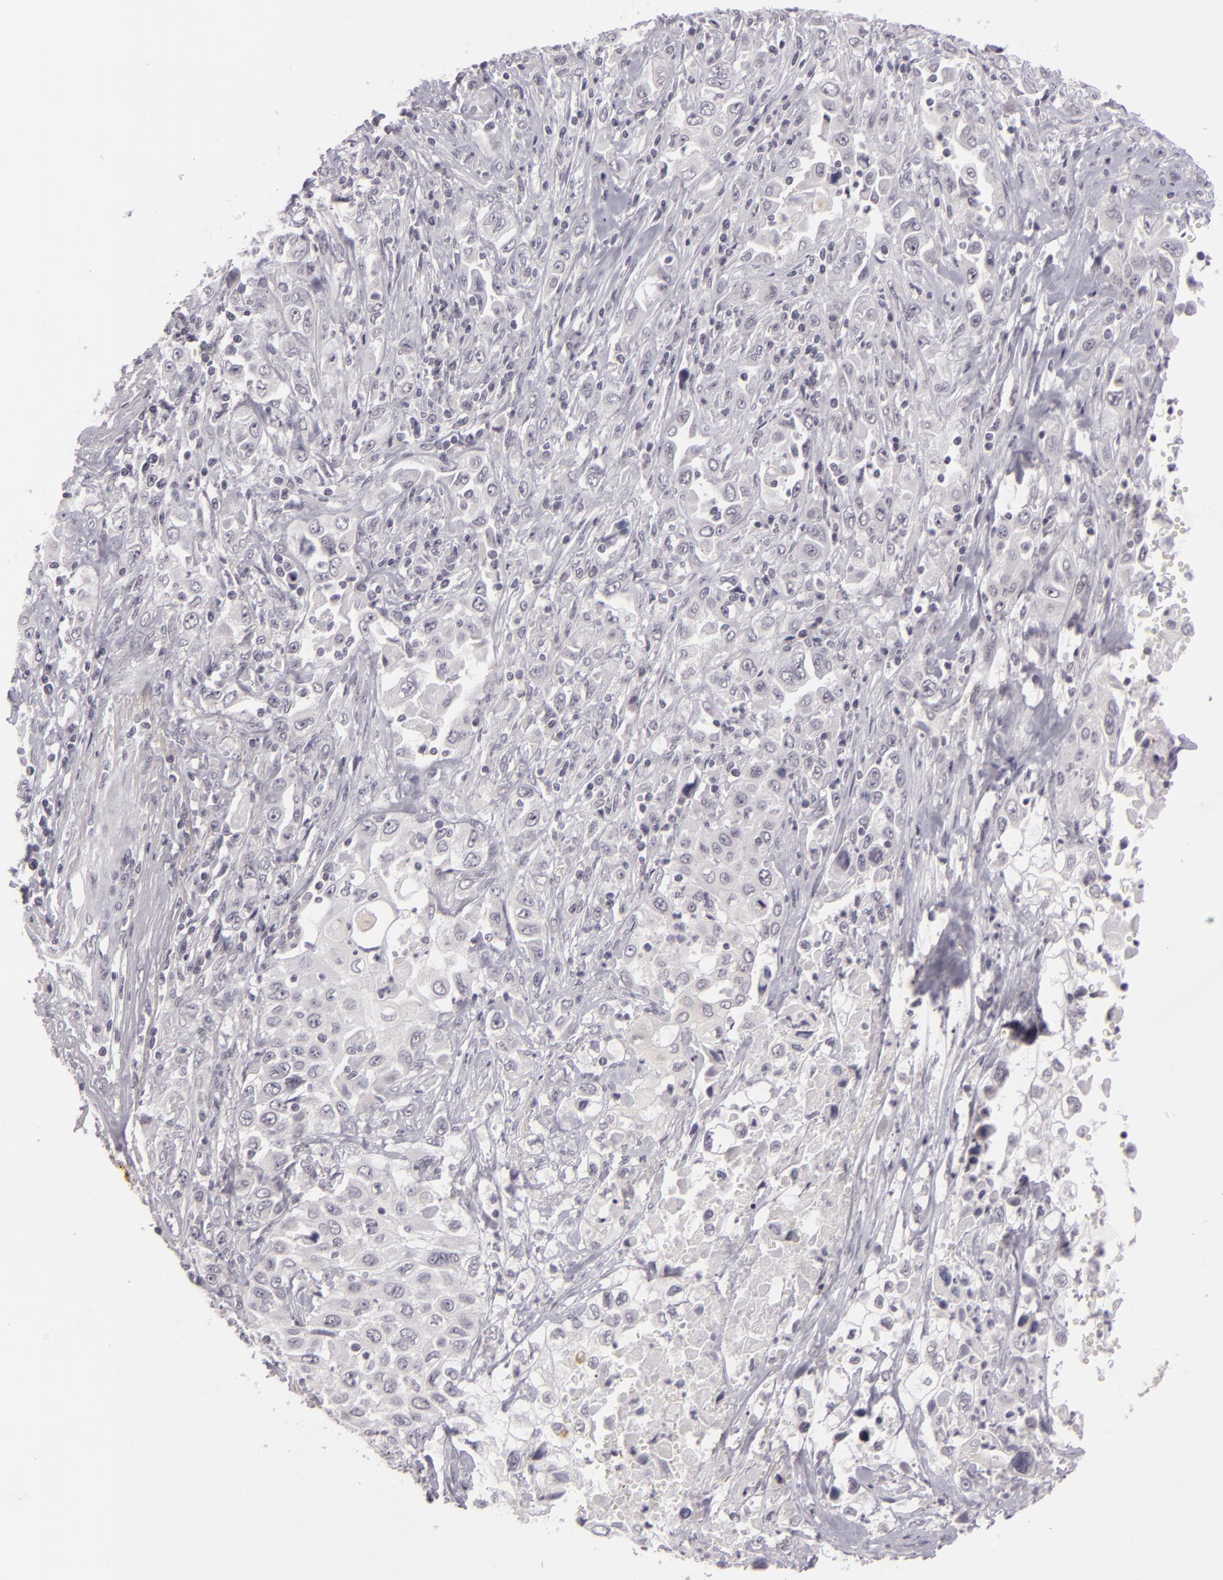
{"staining": {"intensity": "negative", "quantity": "none", "location": "none"}, "tissue": "pancreatic cancer", "cell_type": "Tumor cells", "image_type": "cancer", "snomed": [{"axis": "morphology", "description": "Adenocarcinoma, NOS"}, {"axis": "topography", "description": "Pancreas"}], "caption": "Immunohistochemistry (IHC) of pancreatic cancer exhibits no positivity in tumor cells.", "gene": "ZNF205", "patient": {"sex": "male", "age": 70}}